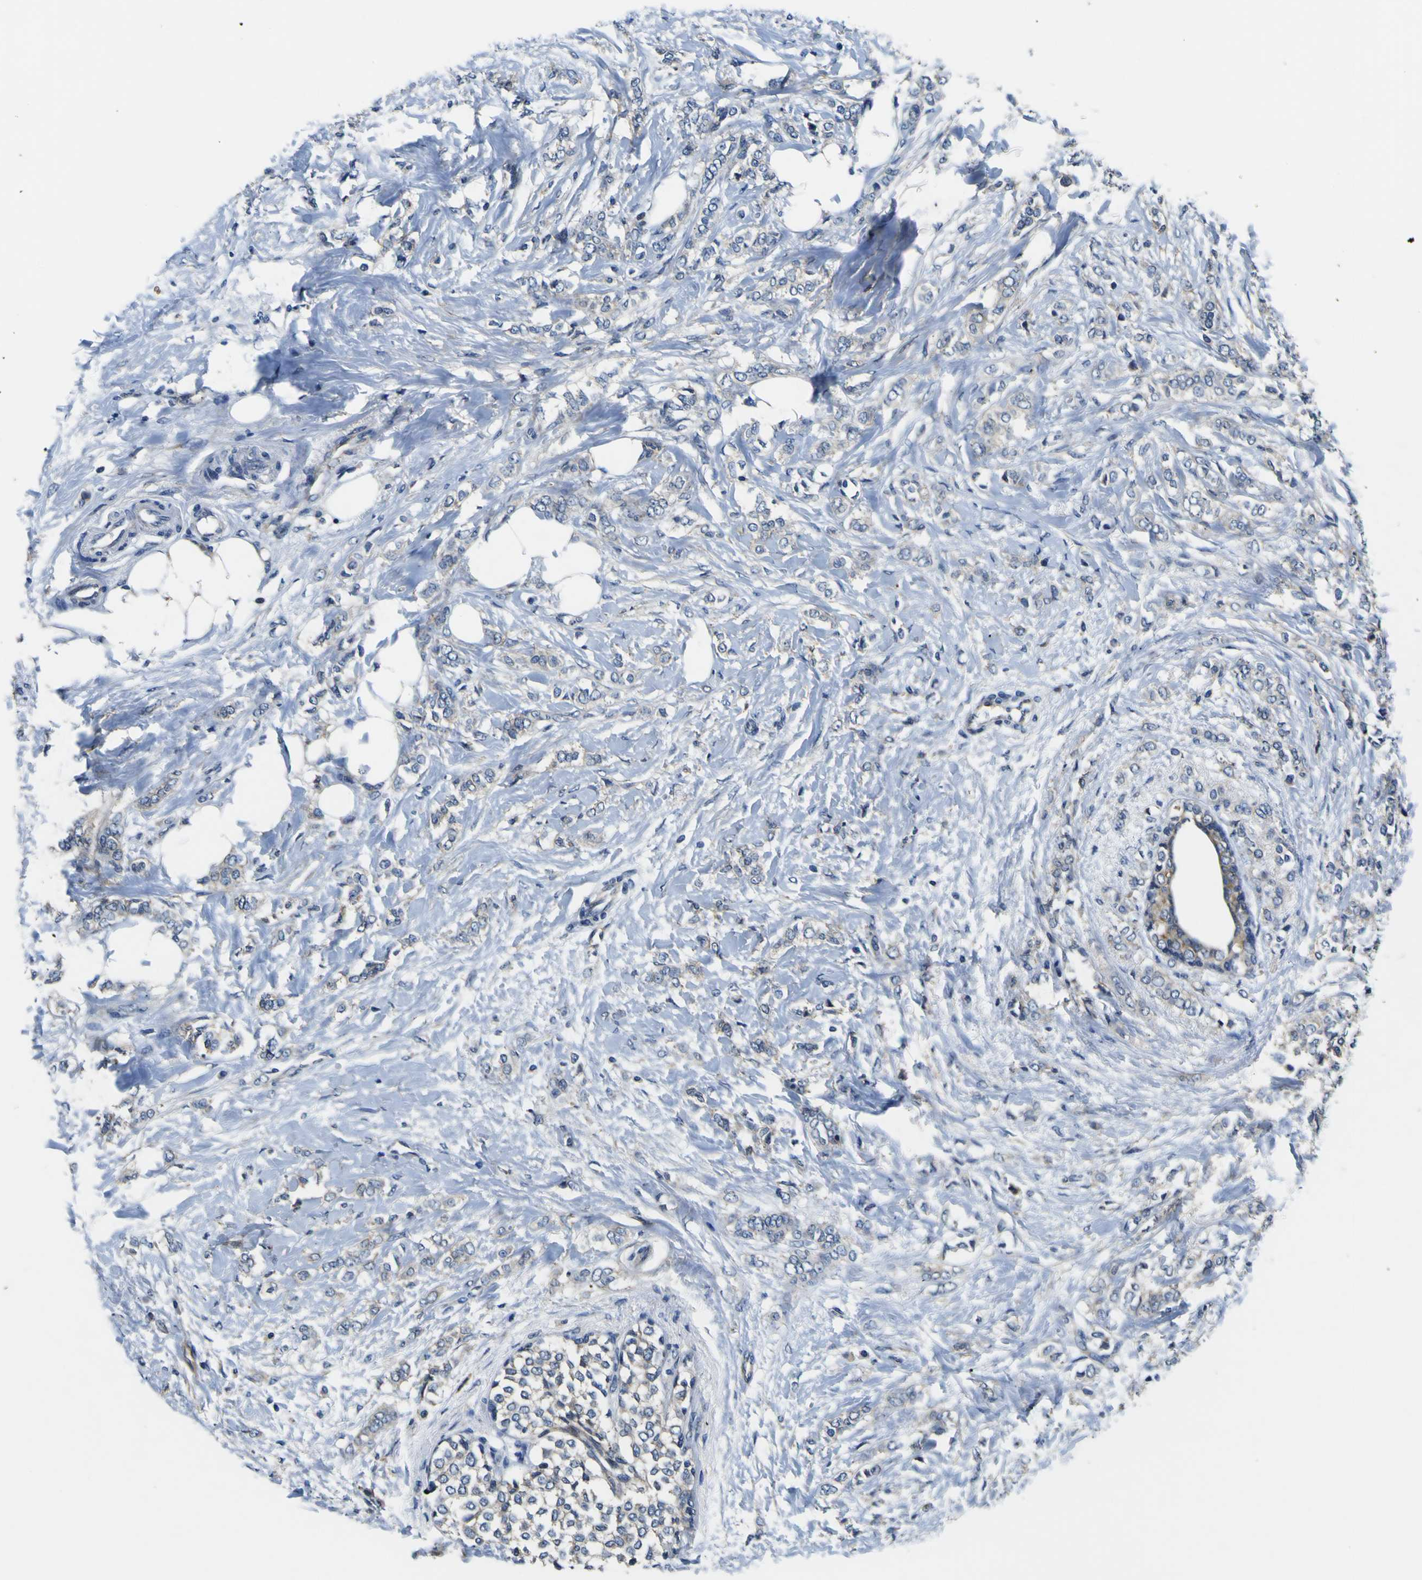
{"staining": {"intensity": "negative", "quantity": "none", "location": "none"}, "tissue": "breast cancer", "cell_type": "Tumor cells", "image_type": "cancer", "snomed": [{"axis": "morphology", "description": "Lobular carcinoma, in situ"}, {"axis": "morphology", "description": "Lobular carcinoma"}, {"axis": "topography", "description": "Breast"}], "caption": "A histopathology image of human lobular carcinoma in situ (breast) is negative for staining in tumor cells.", "gene": "EPHB4", "patient": {"sex": "female", "age": 41}}